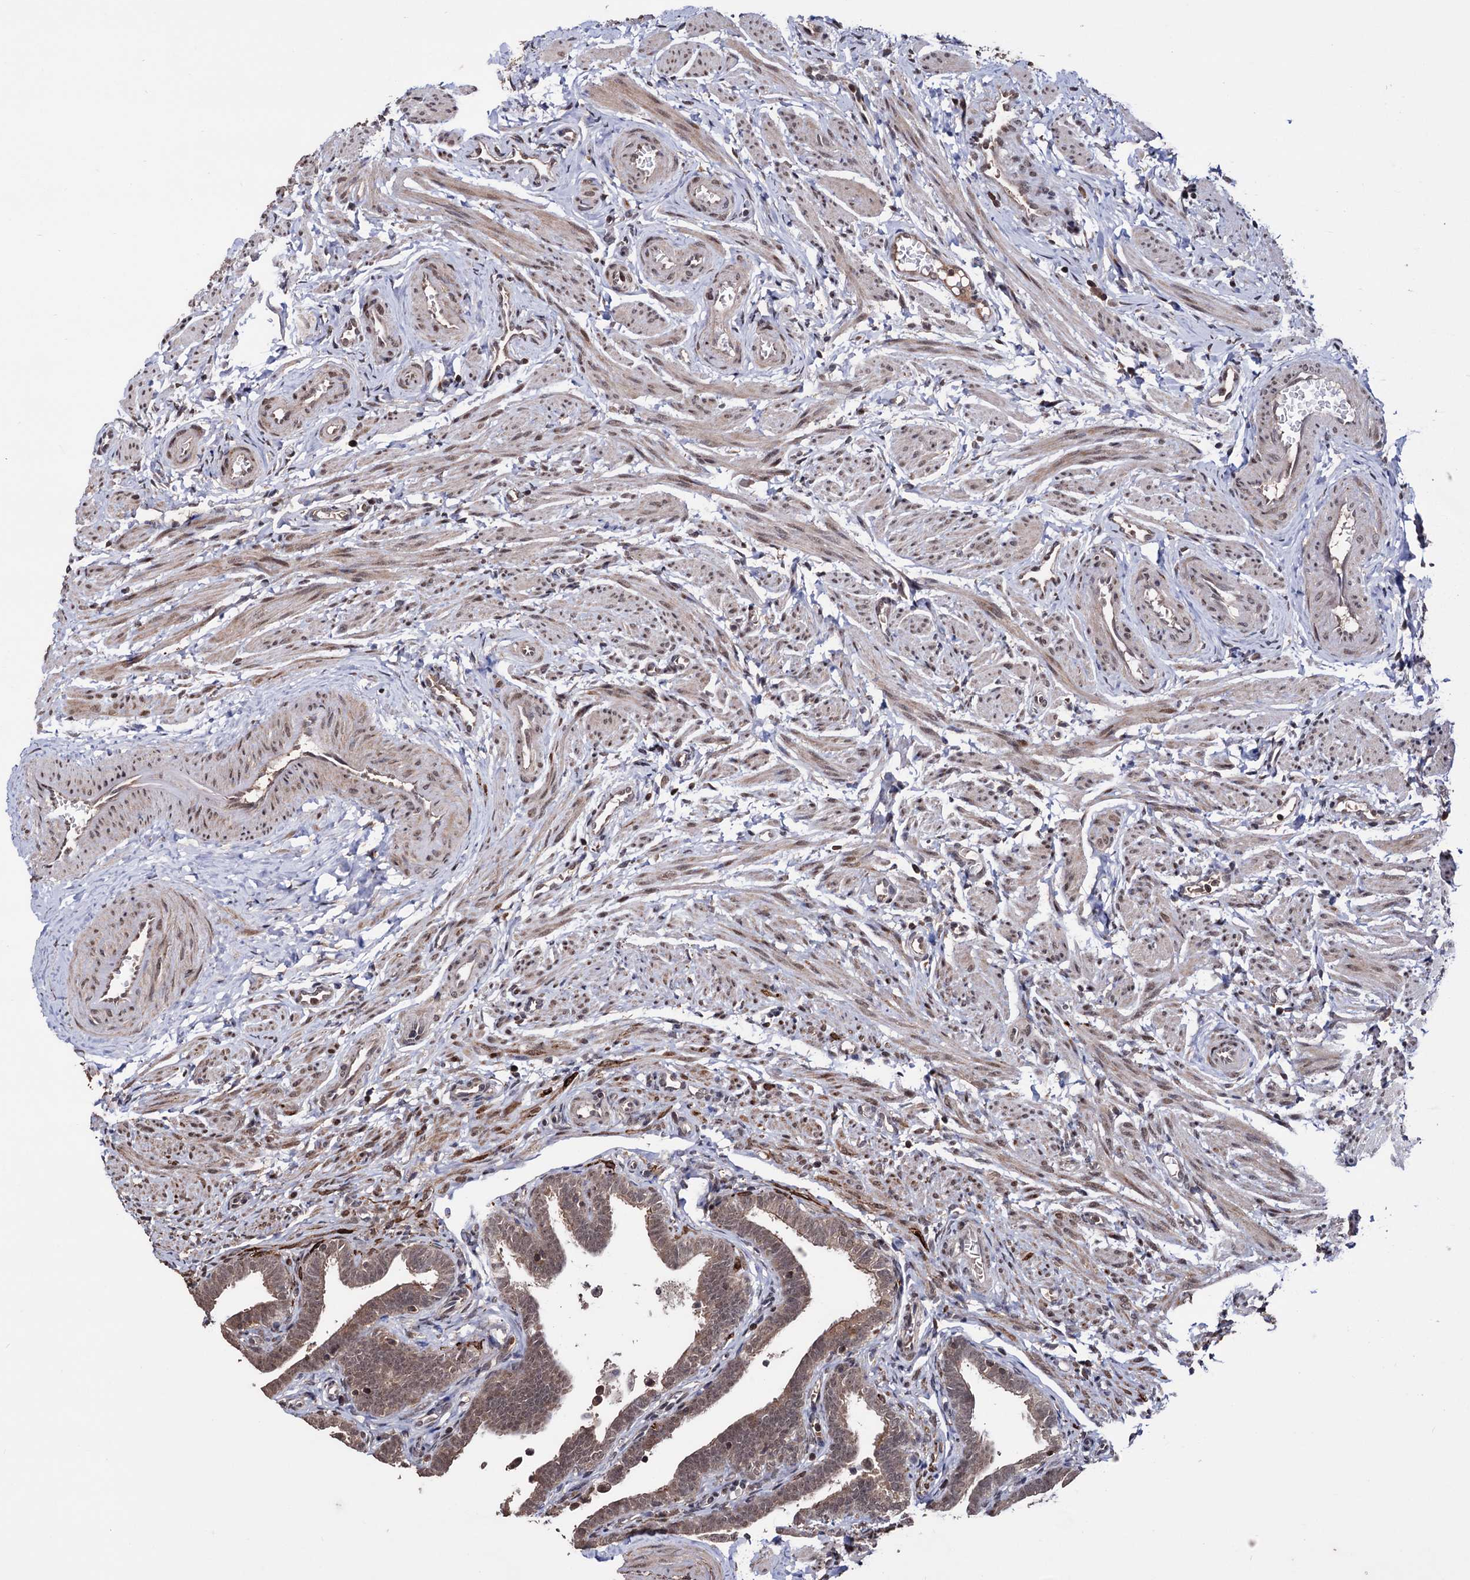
{"staining": {"intensity": "moderate", "quantity": ">75%", "location": "cytoplasmic/membranous,nuclear"}, "tissue": "fallopian tube", "cell_type": "Glandular cells", "image_type": "normal", "snomed": [{"axis": "morphology", "description": "Normal tissue, NOS"}, {"axis": "topography", "description": "Fallopian tube"}], "caption": "Immunohistochemistry (IHC) photomicrograph of unremarkable fallopian tube: human fallopian tube stained using immunohistochemistry exhibits medium levels of moderate protein expression localized specifically in the cytoplasmic/membranous,nuclear of glandular cells, appearing as a cytoplasmic/membranous,nuclear brown color.", "gene": "KLF5", "patient": {"sex": "female", "age": 36}}